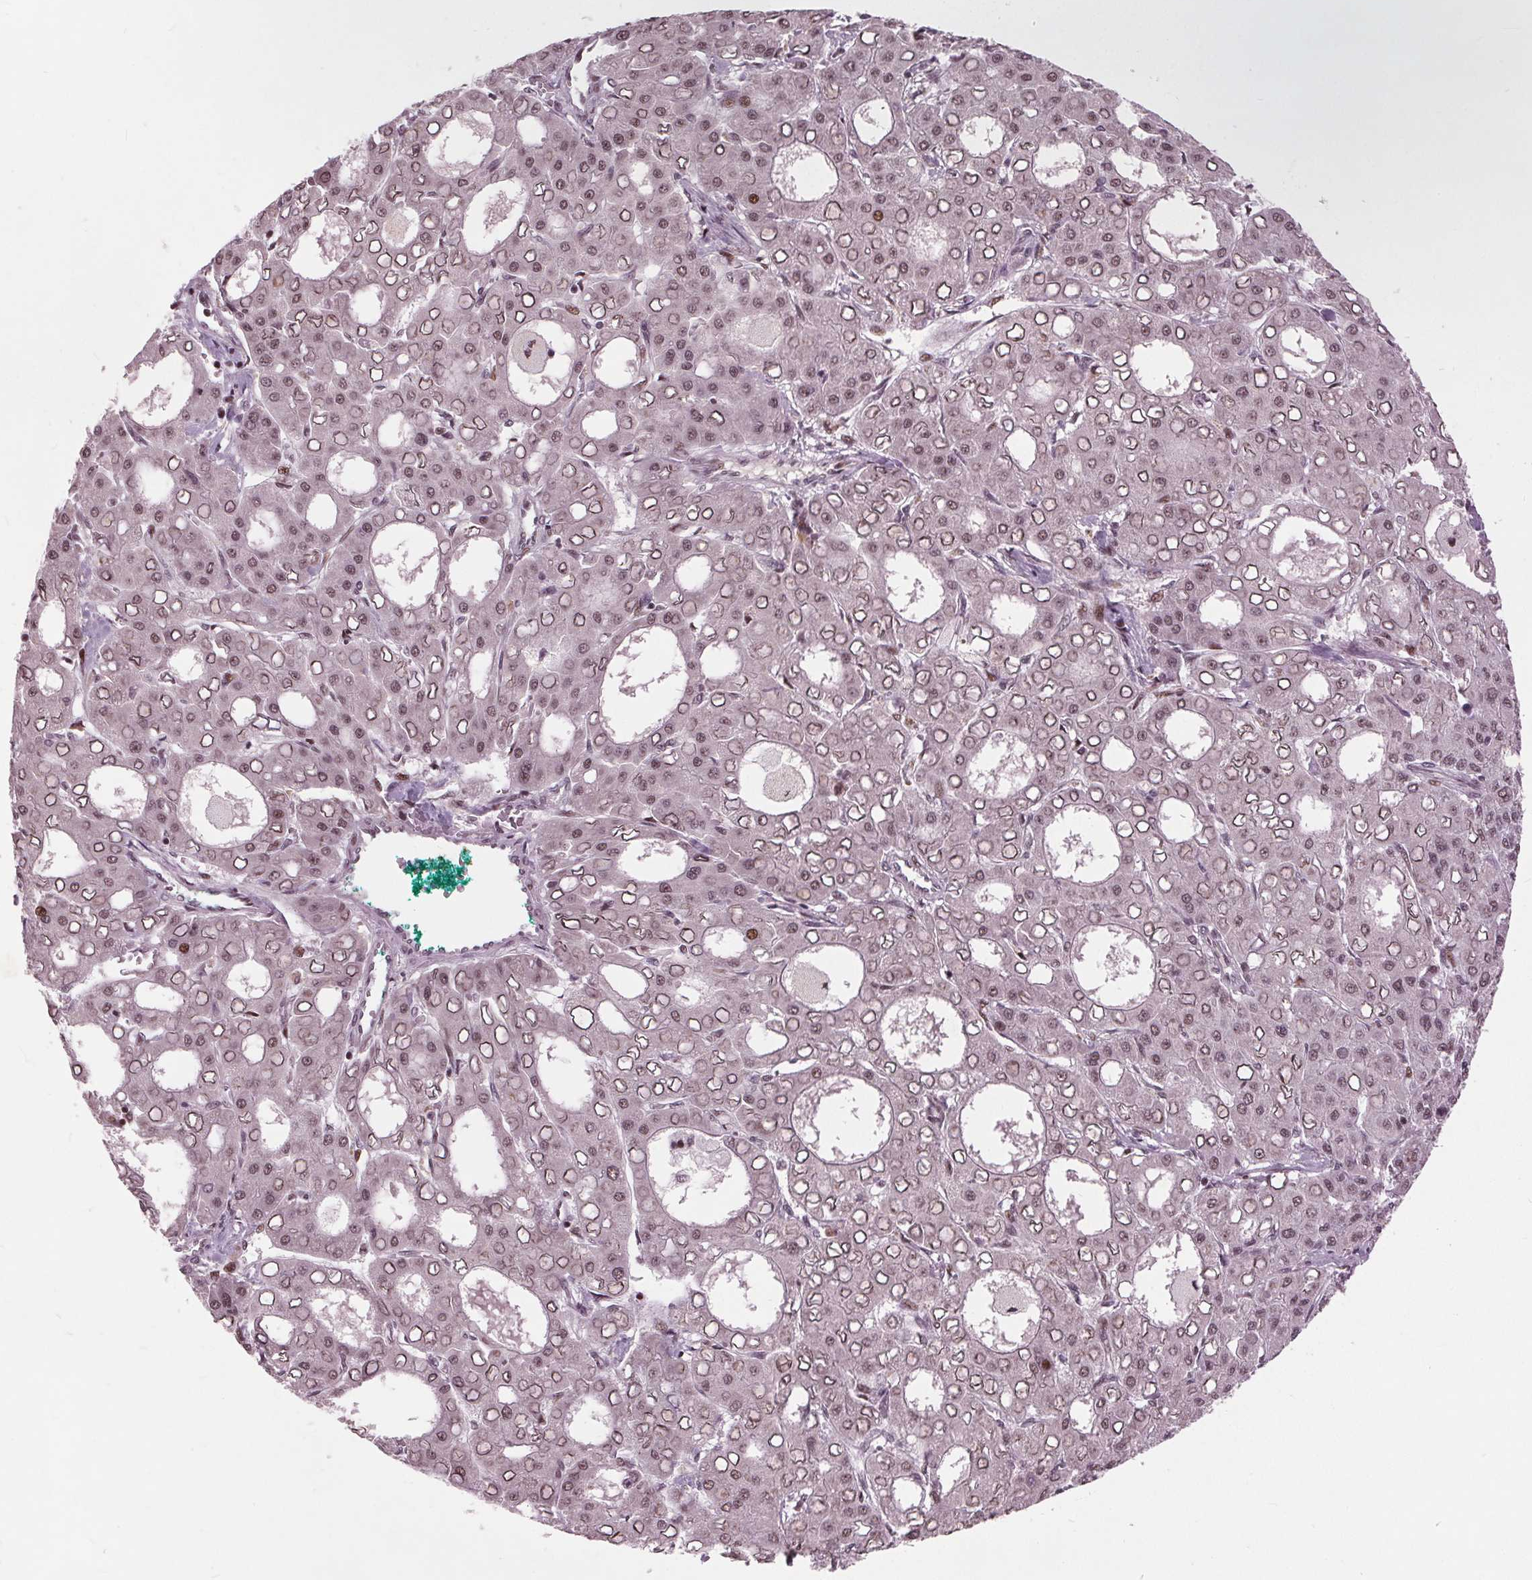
{"staining": {"intensity": "moderate", "quantity": "25%-75%", "location": "nuclear"}, "tissue": "liver cancer", "cell_type": "Tumor cells", "image_type": "cancer", "snomed": [{"axis": "morphology", "description": "Carcinoma, Hepatocellular, NOS"}, {"axis": "topography", "description": "Liver"}], "caption": "High-magnification brightfield microscopy of liver hepatocellular carcinoma stained with DAB (brown) and counterstained with hematoxylin (blue). tumor cells exhibit moderate nuclear expression is present in about25%-75% of cells. The protein of interest is stained brown, and the nuclei are stained in blue (DAB (3,3'-diaminobenzidine) IHC with brightfield microscopy, high magnification).", "gene": "TTC34", "patient": {"sex": "male", "age": 65}}